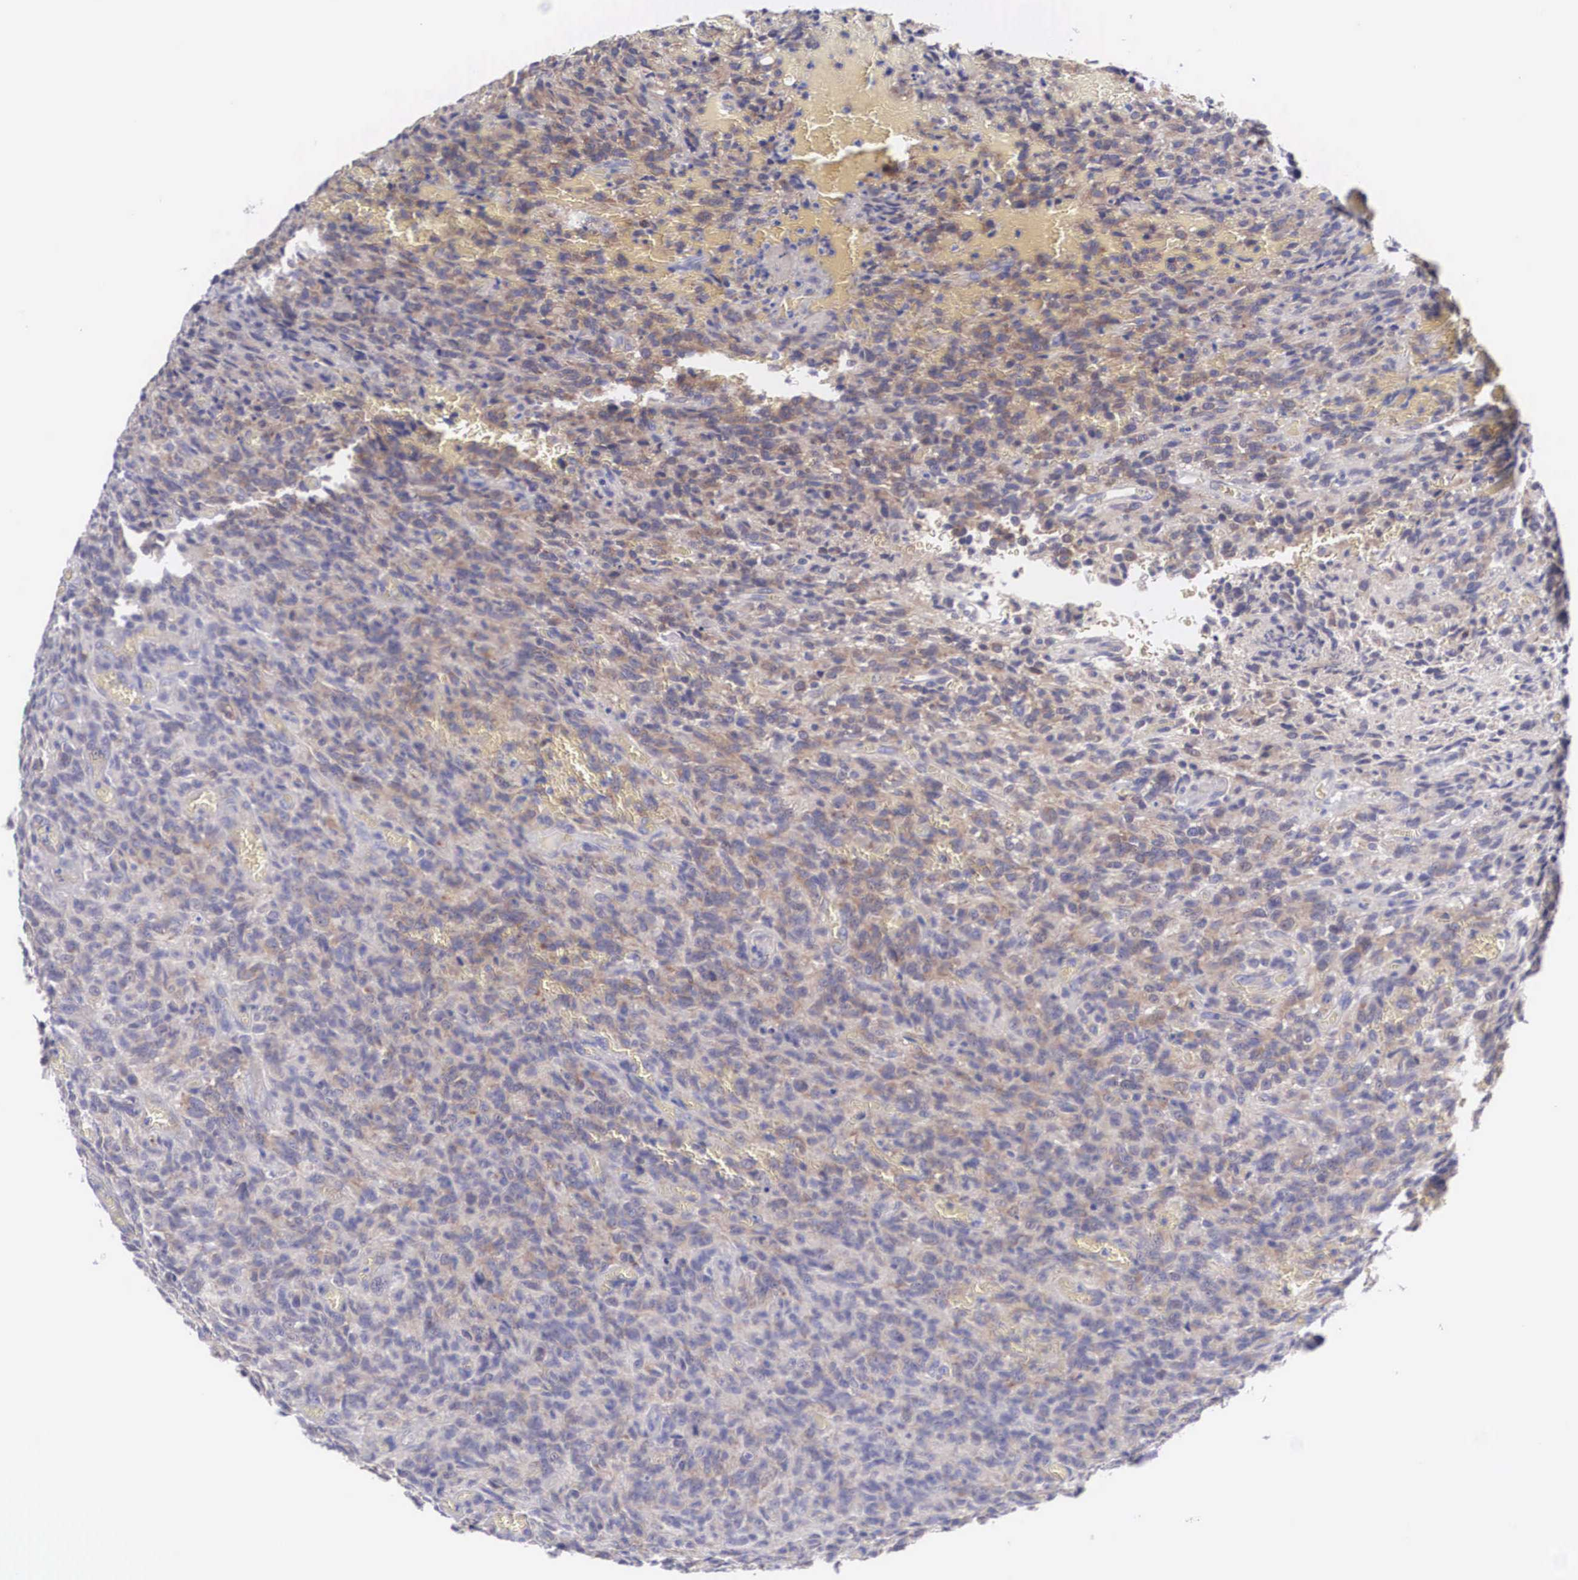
{"staining": {"intensity": "weak", "quantity": "<25%", "location": "cytoplasmic/membranous"}, "tissue": "glioma", "cell_type": "Tumor cells", "image_type": "cancer", "snomed": [{"axis": "morphology", "description": "Glioma, malignant, High grade"}, {"axis": "topography", "description": "Brain"}], "caption": "Tumor cells show no significant staining in malignant glioma (high-grade).", "gene": "TXLNG", "patient": {"sex": "male", "age": 56}}